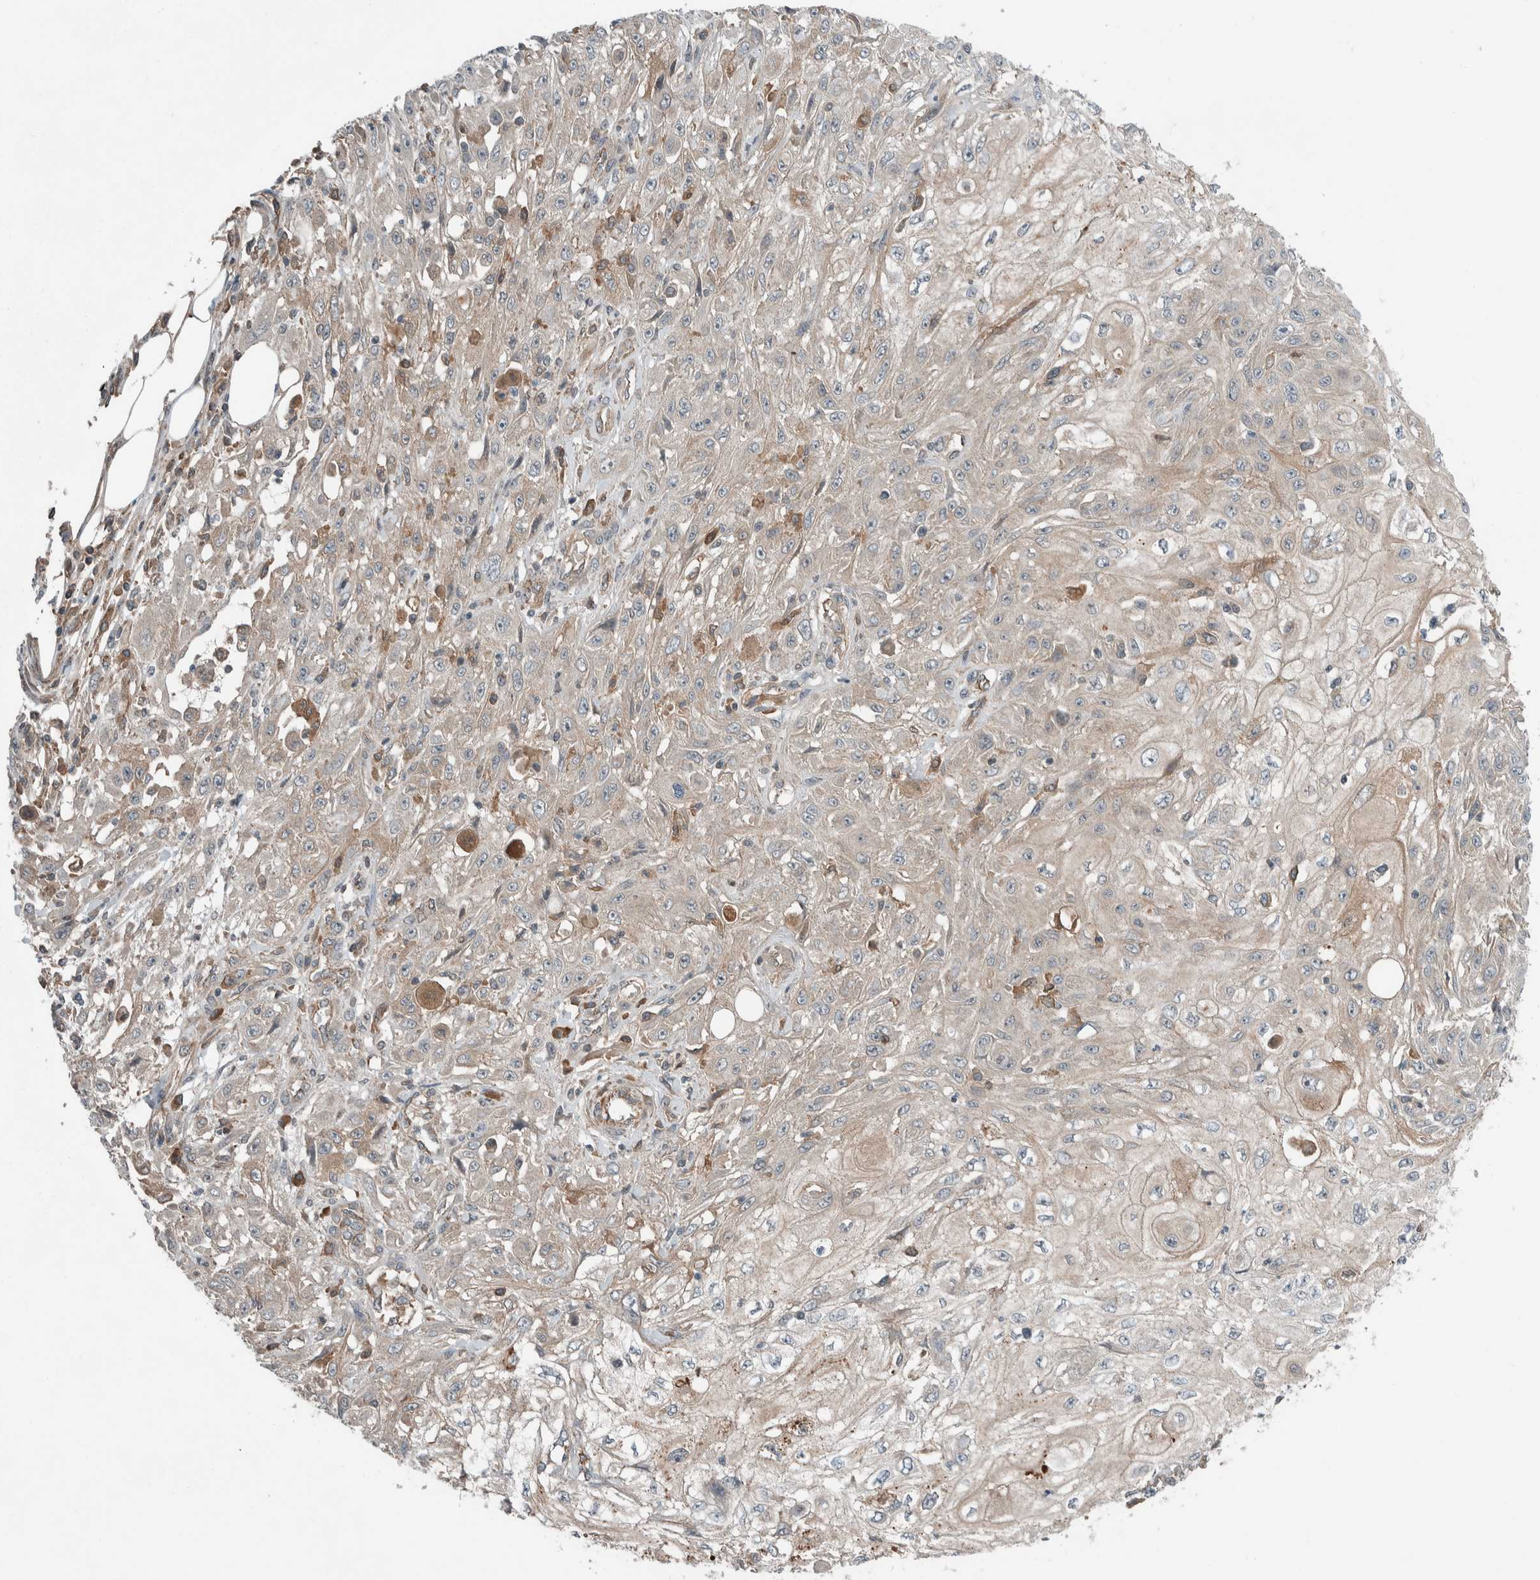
{"staining": {"intensity": "negative", "quantity": "none", "location": "none"}, "tissue": "skin cancer", "cell_type": "Tumor cells", "image_type": "cancer", "snomed": [{"axis": "morphology", "description": "Squamous cell carcinoma, NOS"}, {"axis": "morphology", "description": "Squamous cell carcinoma, metastatic, NOS"}, {"axis": "topography", "description": "Skin"}, {"axis": "topography", "description": "Lymph node"}], "caption": "Histopathology image shows no significant protein expression in tumor cells of metastatic squamous cell carcinoma (skin). (DAB (3,3'-diaminobenzidine) immunohistochemistry, high magnification).", "gene": "ARMC7", "patient": {"sex": "male", "age": 75}}